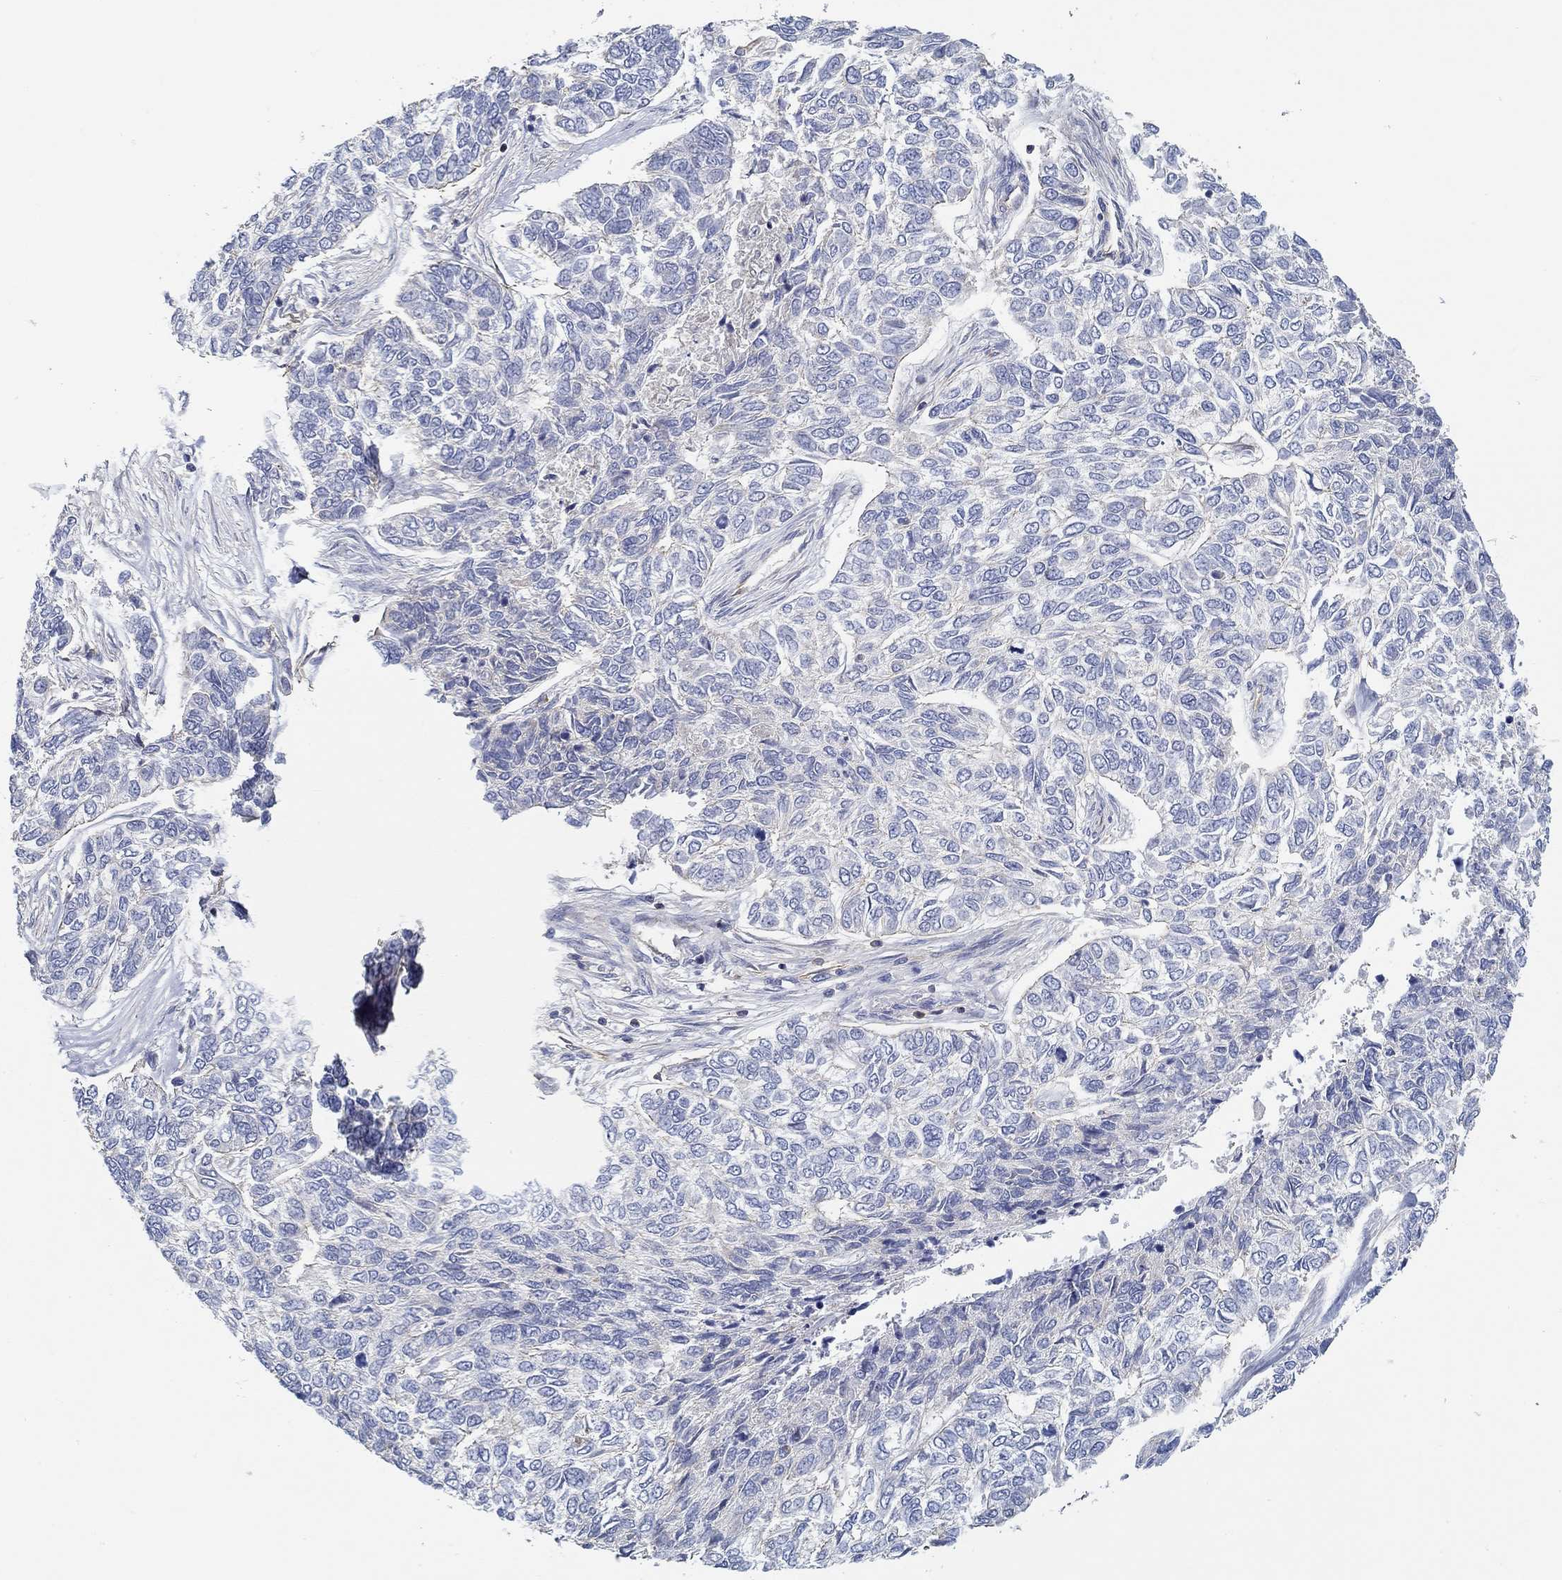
{"staining": {"intensity": "negative", "quantity": "none", "location": "none"}, "tissue": "skin cancer", "cell_type": "Tumor cells", "image_type": "cancer", "snomed": [{"axis": "morphology", "description": "Basal cell carcinoma"}, {"axis": "topography", "description": "Skin"}], "caption": "Tumor cells are negative for brown protein staining in skin basal cell carcinoma.", "gene": "BBOF1", "patient": {"sex": "female", "age": 65}}